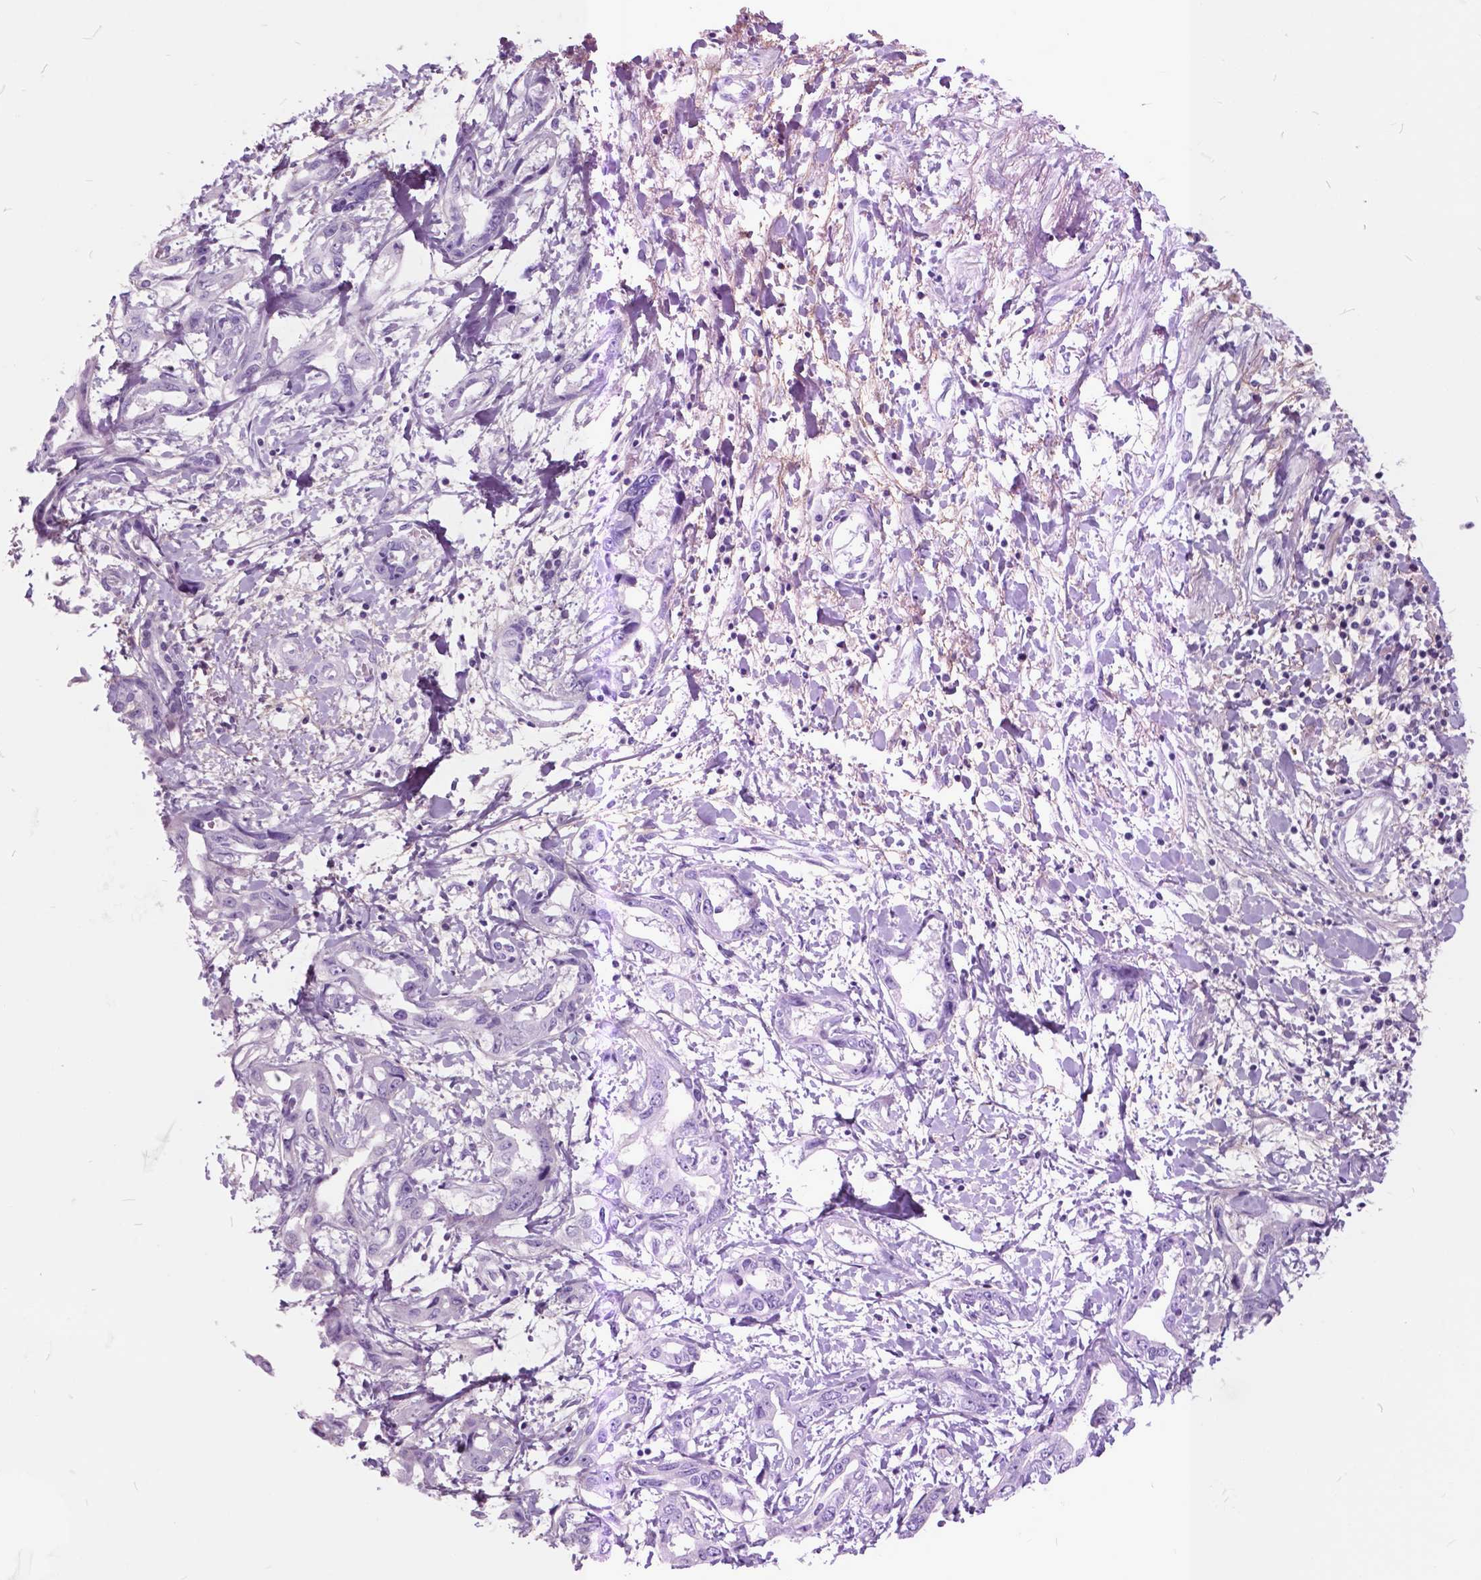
{"staining": {"intensity": "negative", "quantity": "none", "location": "none"}, "tissue": "liver cancer", "cell_type": "Tumor cells", "image_type": "cancer", "snomed": [{"axis": "morphology", "description": "Cholangiocarcinoma"}, {"axis": "topography", "description": "Liver"}], "caption": "A high-resolution image shows IHC staining of cholangiocarcinoma (liver), which demonstrates no significant expression in tumor cells. Nuclei are stained in blue.", "gene": "GDF9", "patient": {"sex": "male", "age": 59}}